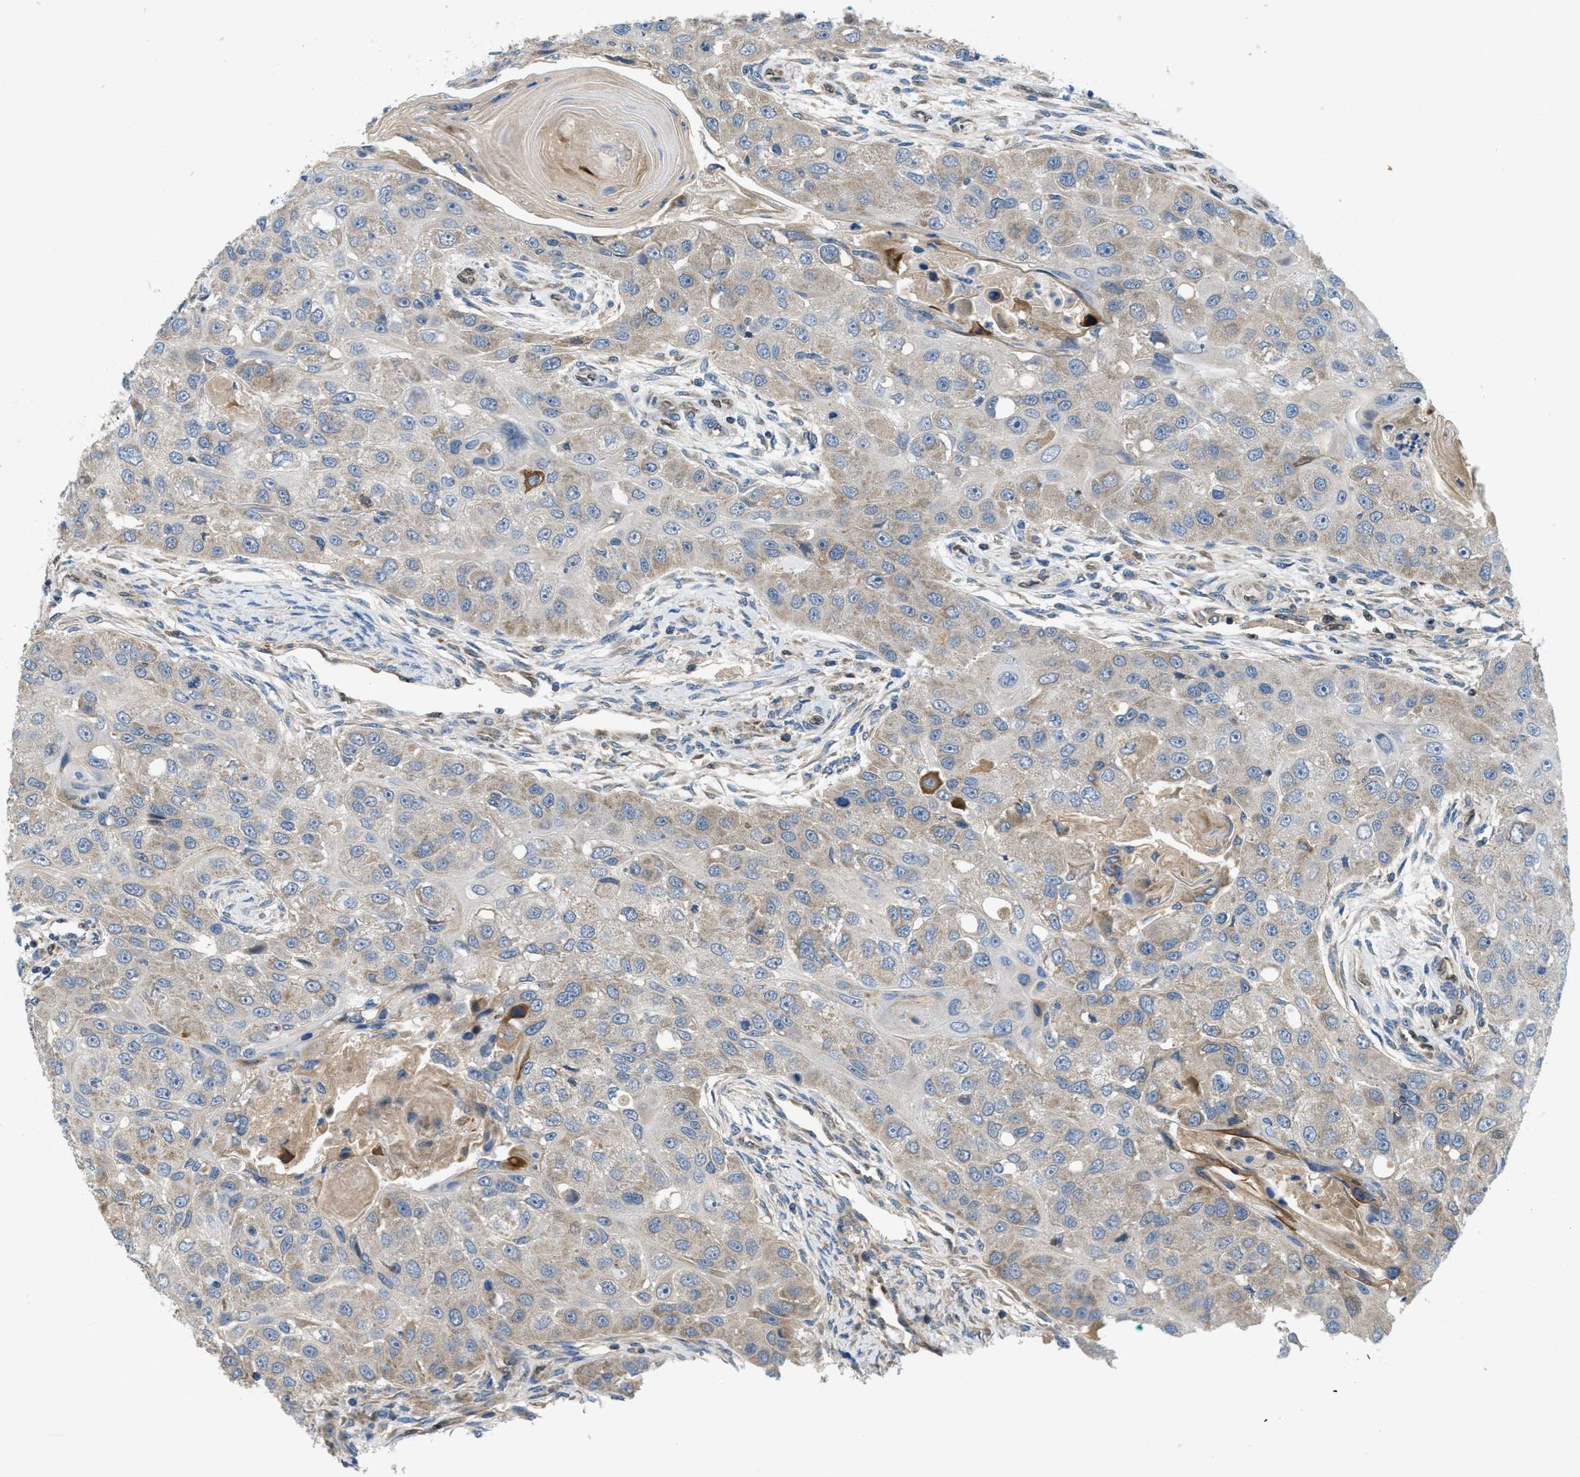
{"staining": {"intensity": "weak", "quantity": "<25%", "location": "cytoplasmic/membranous"}, "tissue": "head and neck cancer", "cell_type": "Tumor cells", "image_type": "cancer", "snomed": [{"axis": "morphology", "description": "Normal tissue, NOS"}, {"axis": "morphology", "description": "Squamous cell carcinoma, NOS"}, {"axis": "topography", "description": "Skeletal muscle"}, {"axis": "topography", "description": "Head-Neck"}], "caption": "DAB immunohistochemical staining of squamous cell carcinoma (head and neck) shows no significant expression in tumor cells.", "gene": "PNKD", "patient": {"sex": "male", "age": 51}}